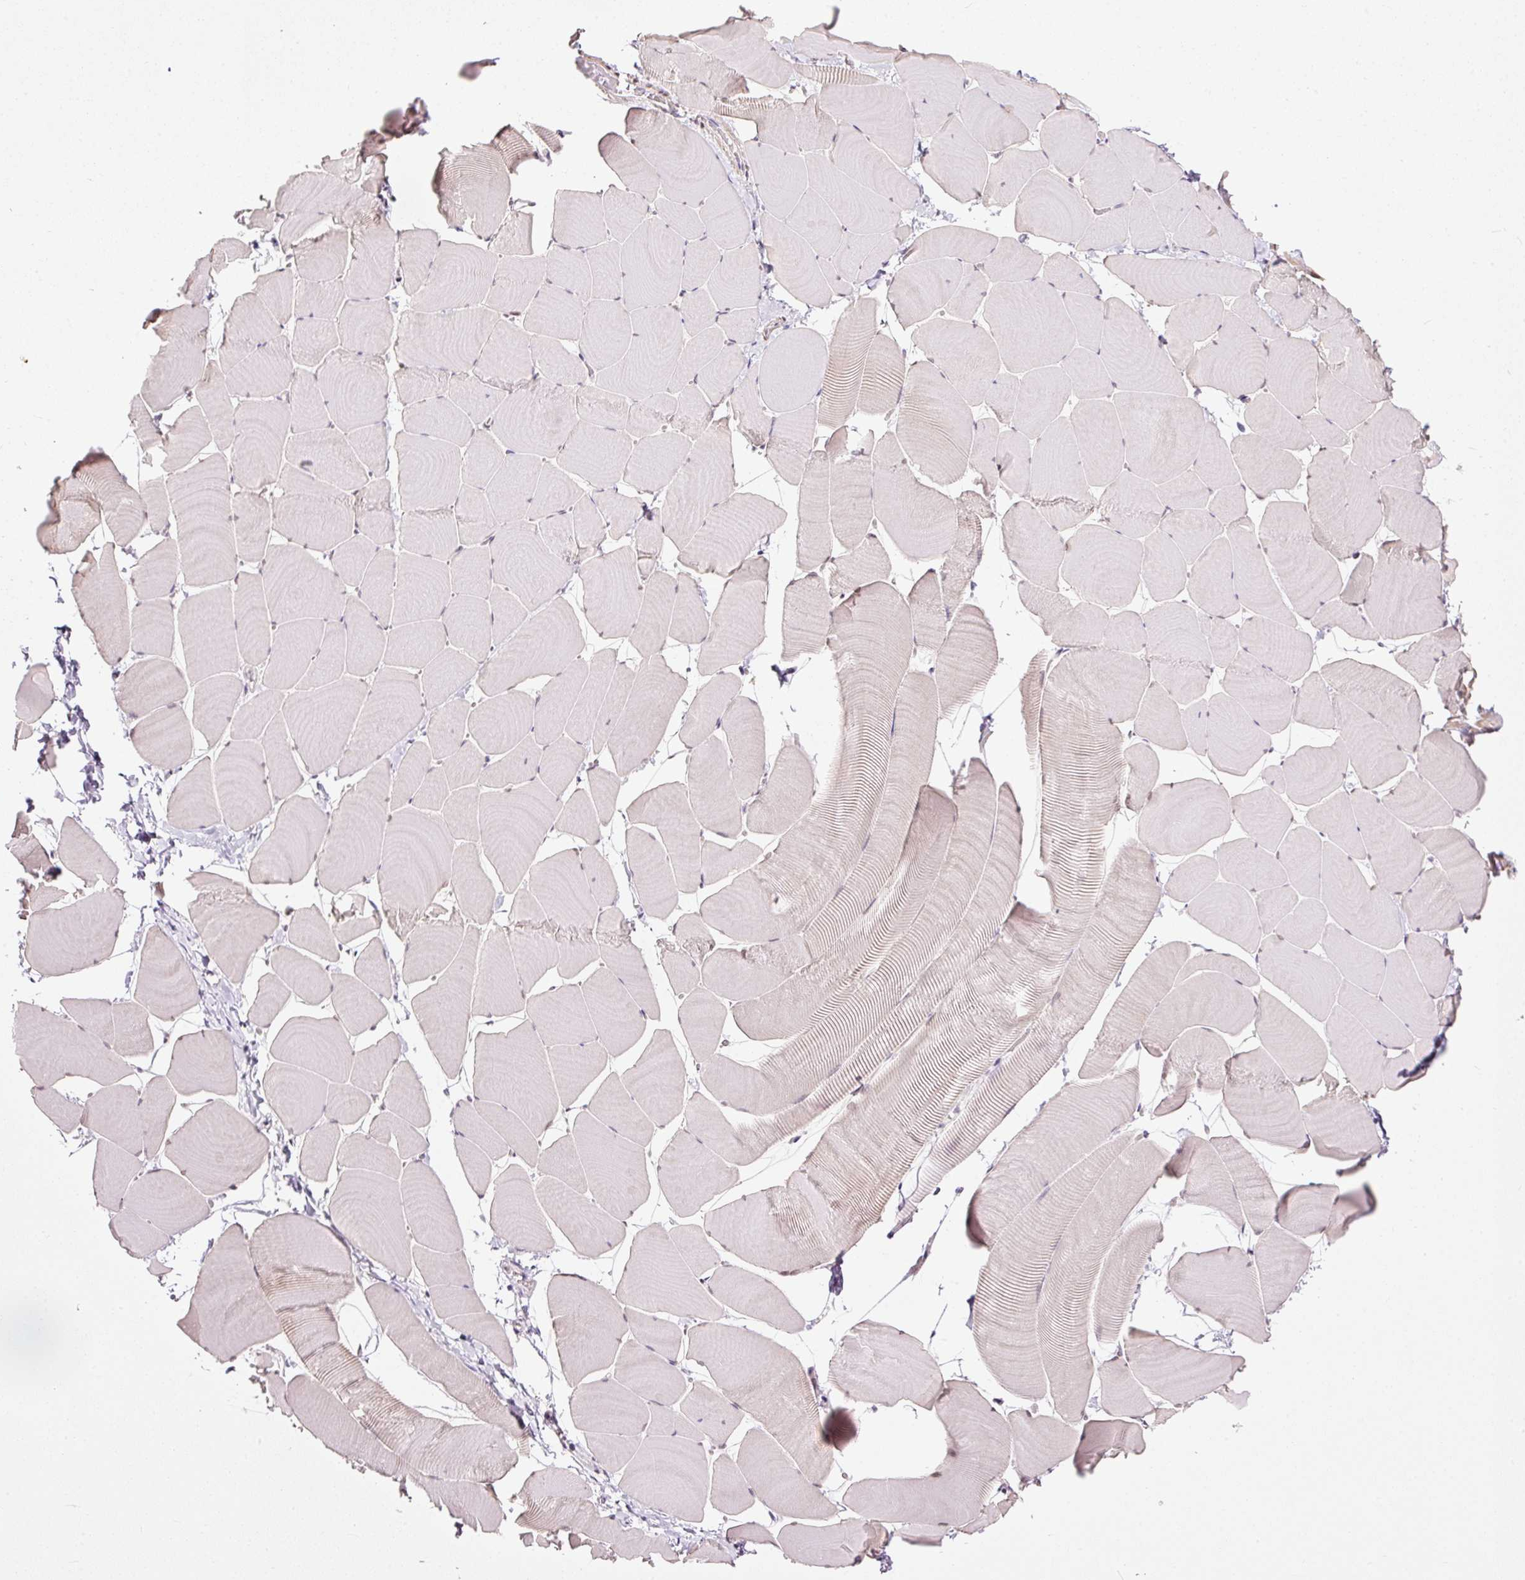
{"staining": {"intensity": "moderate", "quantity": "<25%", "location": "cytoplasmic/membranous"}, "tissue": "skeletal muscle", "cell_type": "Myocytes", "image_type": "normal", "snomed": [{"axis": "morphology", "description": "Normal tissue, NOS"}, {"axis": "topography", "description": "Skeletal muscle"}], "caption": "Skeletal muscle stained with immunohistochemistry reveals moderate cytoplasmic/membranous staining in about <25% of myocytes.", "gene": "FCRL4", "patient": {"sex": "male", "age": 25}}